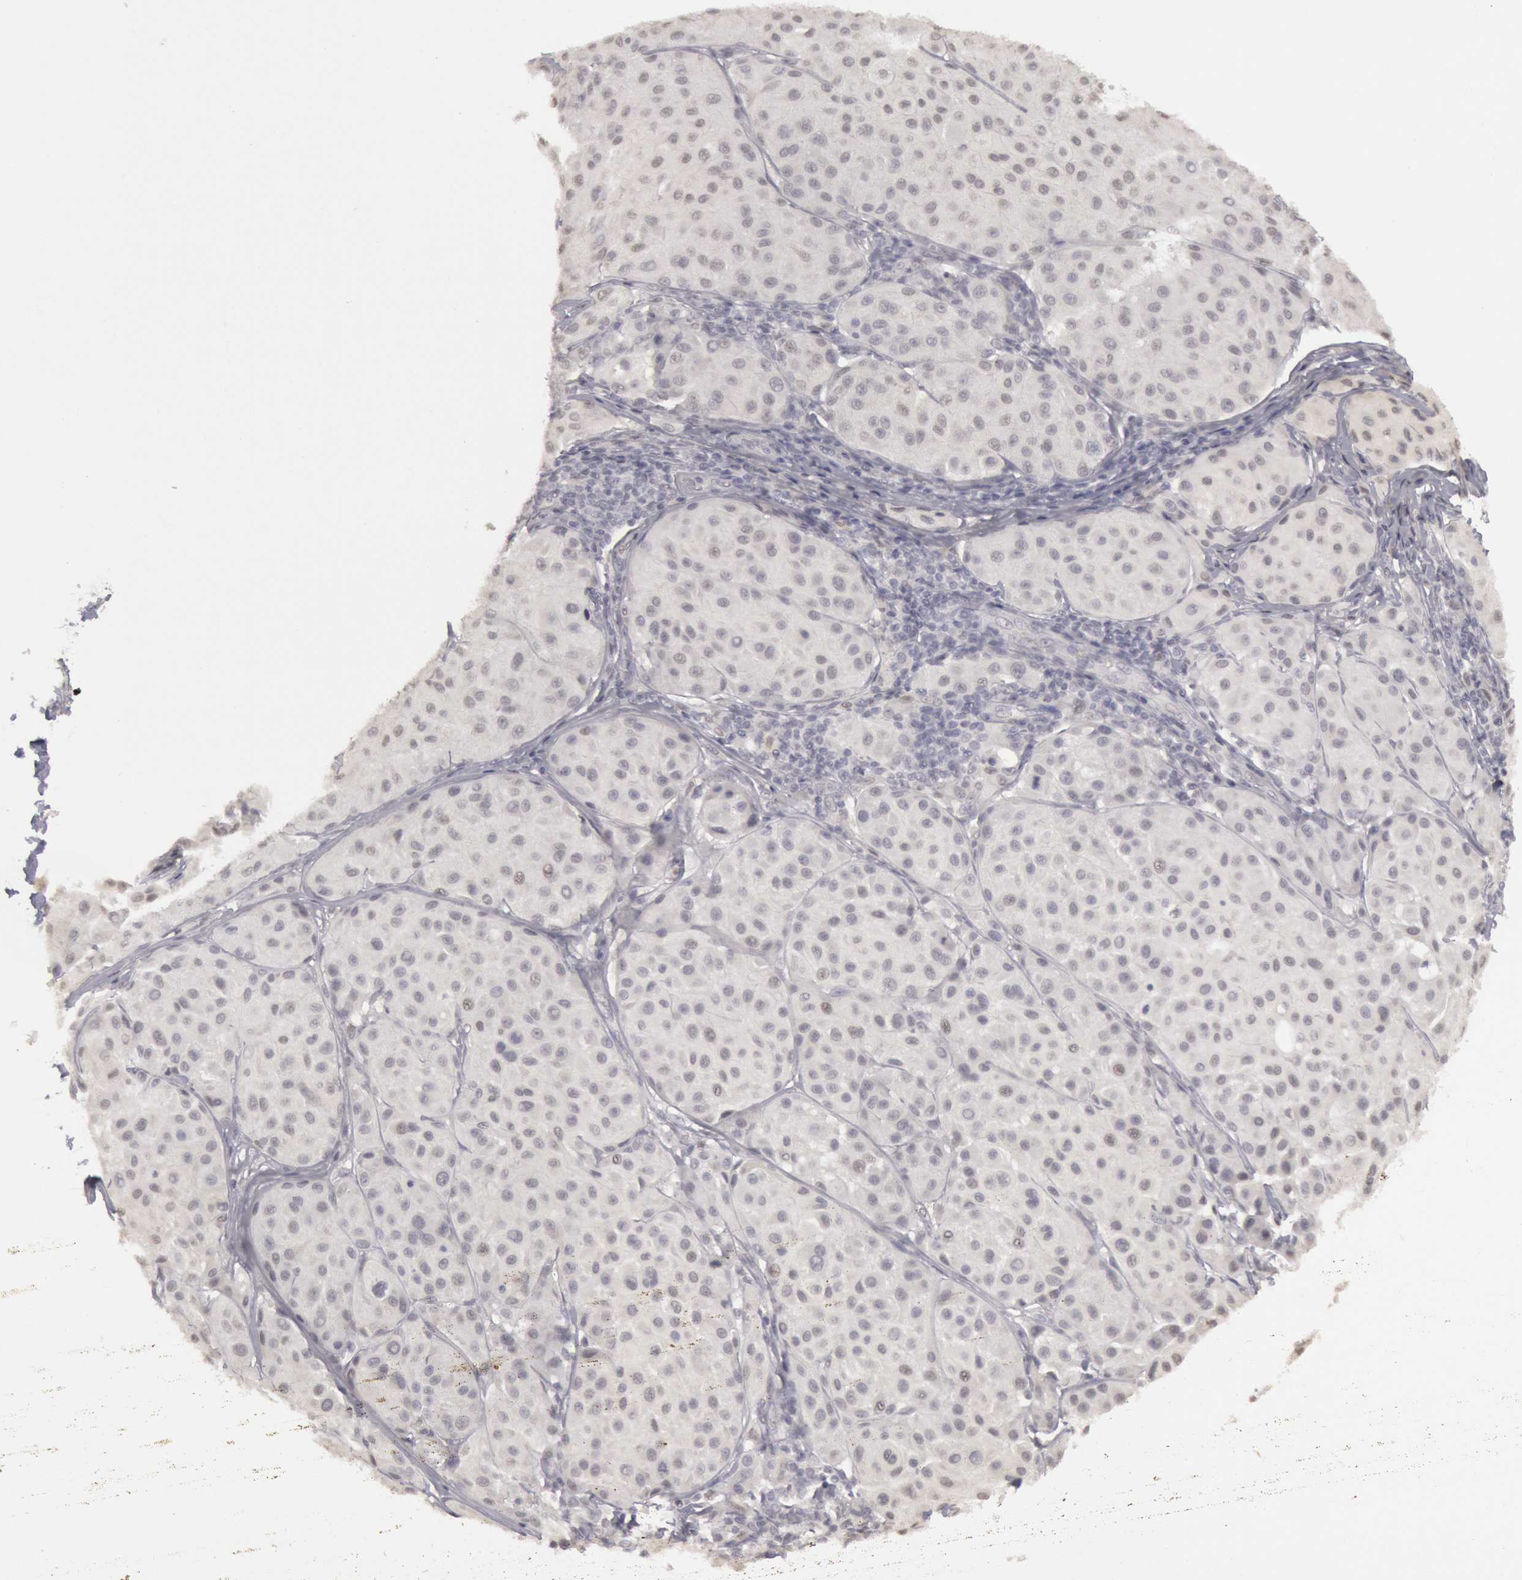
{"staining": {"intensity": "negative", "quantity": "none", "location": "none"}, "tissue": "melanoma", "cell_type": "Tumor cells", "image_type": "cancer", "snomed": [{"axis": "morphology", "description": "Malignant melanoma, NOS"}, {"axis": "topography", "description": "Skin"}], "caption": "Immunohistochemistry histopathology image of human malignant melanoma stained for a protein (brown), which shows no expression in tumor cells. (Stains: DAB IHC with hematoxylin counter stain, Microscopy: brightfield microscopy at high magnification).", "gene": "RIMBP3C", "patient": {"sex": "male", "age": 36}}